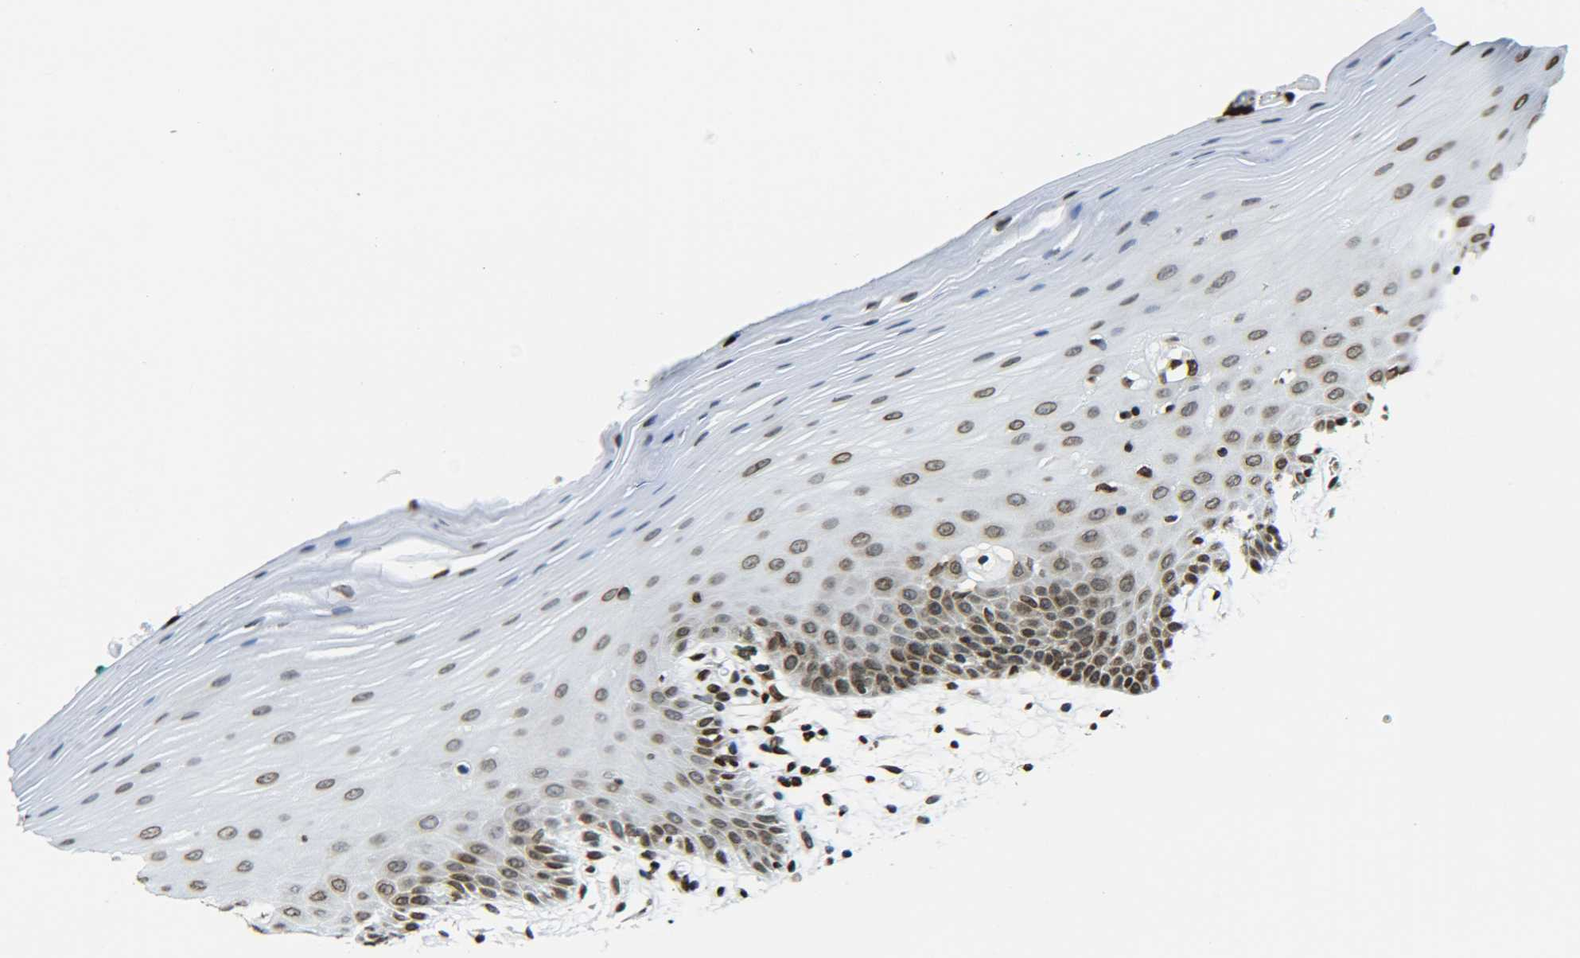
{"staining": {"intensity": "moderate", "quantity": ">75%", "location": "nuclear"}, "tissue": "oral mucosa", "cell_type": "Squamous epithelial cells", "image_type": "normal", "snomed": [{"axis": "morphology", "description": "Normal tissue, NOS"}, {"axis": "topography", "description": "Skeletal muscle"}, {"axis": "topography", "description": "Oral tissue"}], "caption": "Protein staining shows moderate nuclear positivity in approximately >75% of squamous epithelial cells in benign oral mucosa.", "gene": "H2AX", "patient": {"sex": "male", "age": 58}}